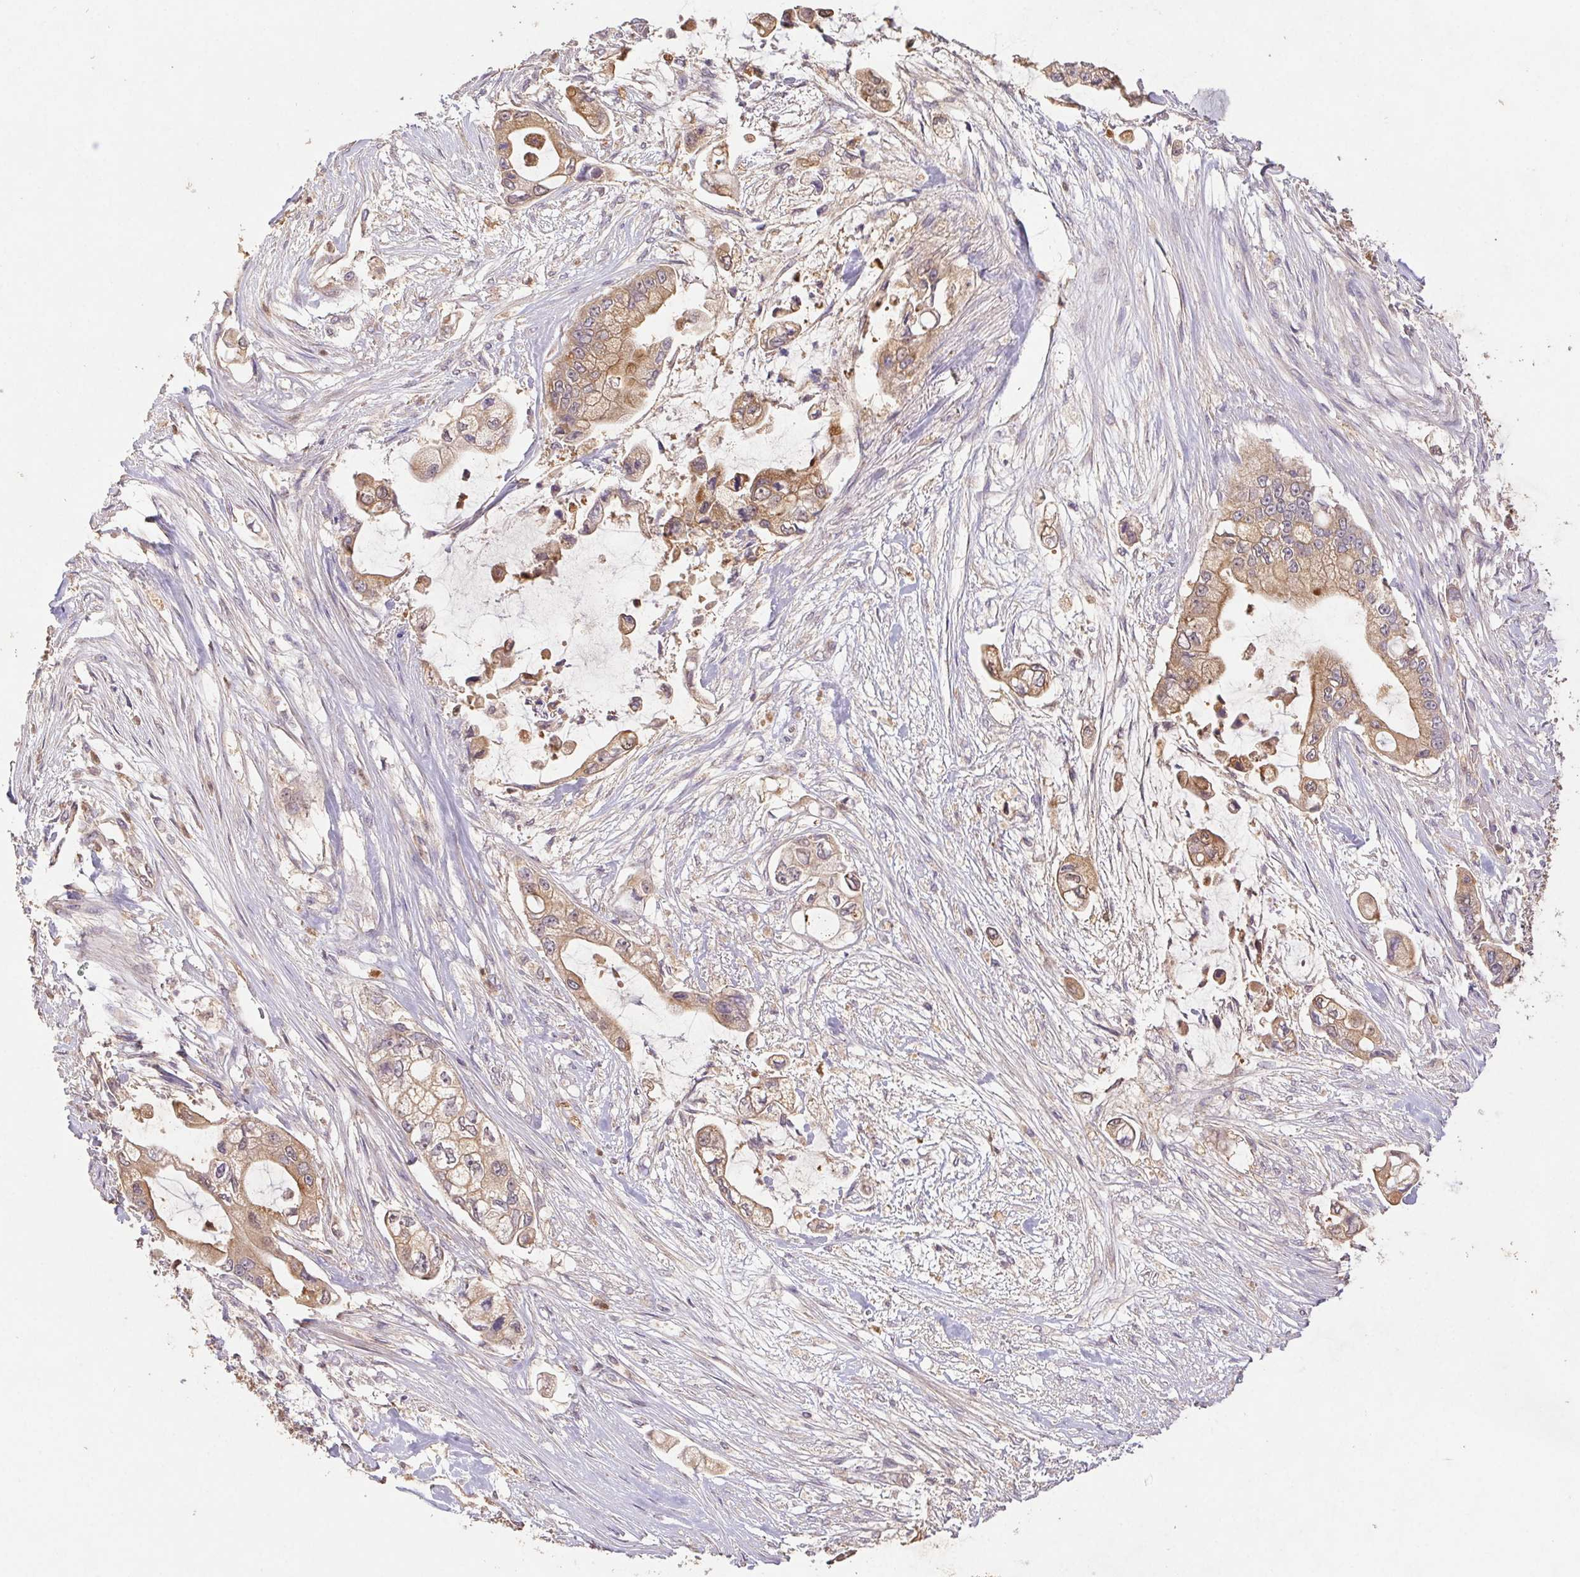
{"staining": {"intensity": "moderate", "quantity": ">75%", "location": "cytoplasmic/membranous"}, "tissue": "pancreatic cancer", "cell_type": "Tumor cells", "image_type": "cancer", "snomed": [{"axis": "morphology", "description": "Adenocarcinoma, NOS"}, {"axis": "topography", "description": "Pancreas"}], "caption": "The image reveals a brown stain indicating the presence of a protein in the cytoplasmic/membranous of tumor cells in pancreatic cancer.", "gene": "RAB11A", "patient": {"sex": "female", "age": 69}}